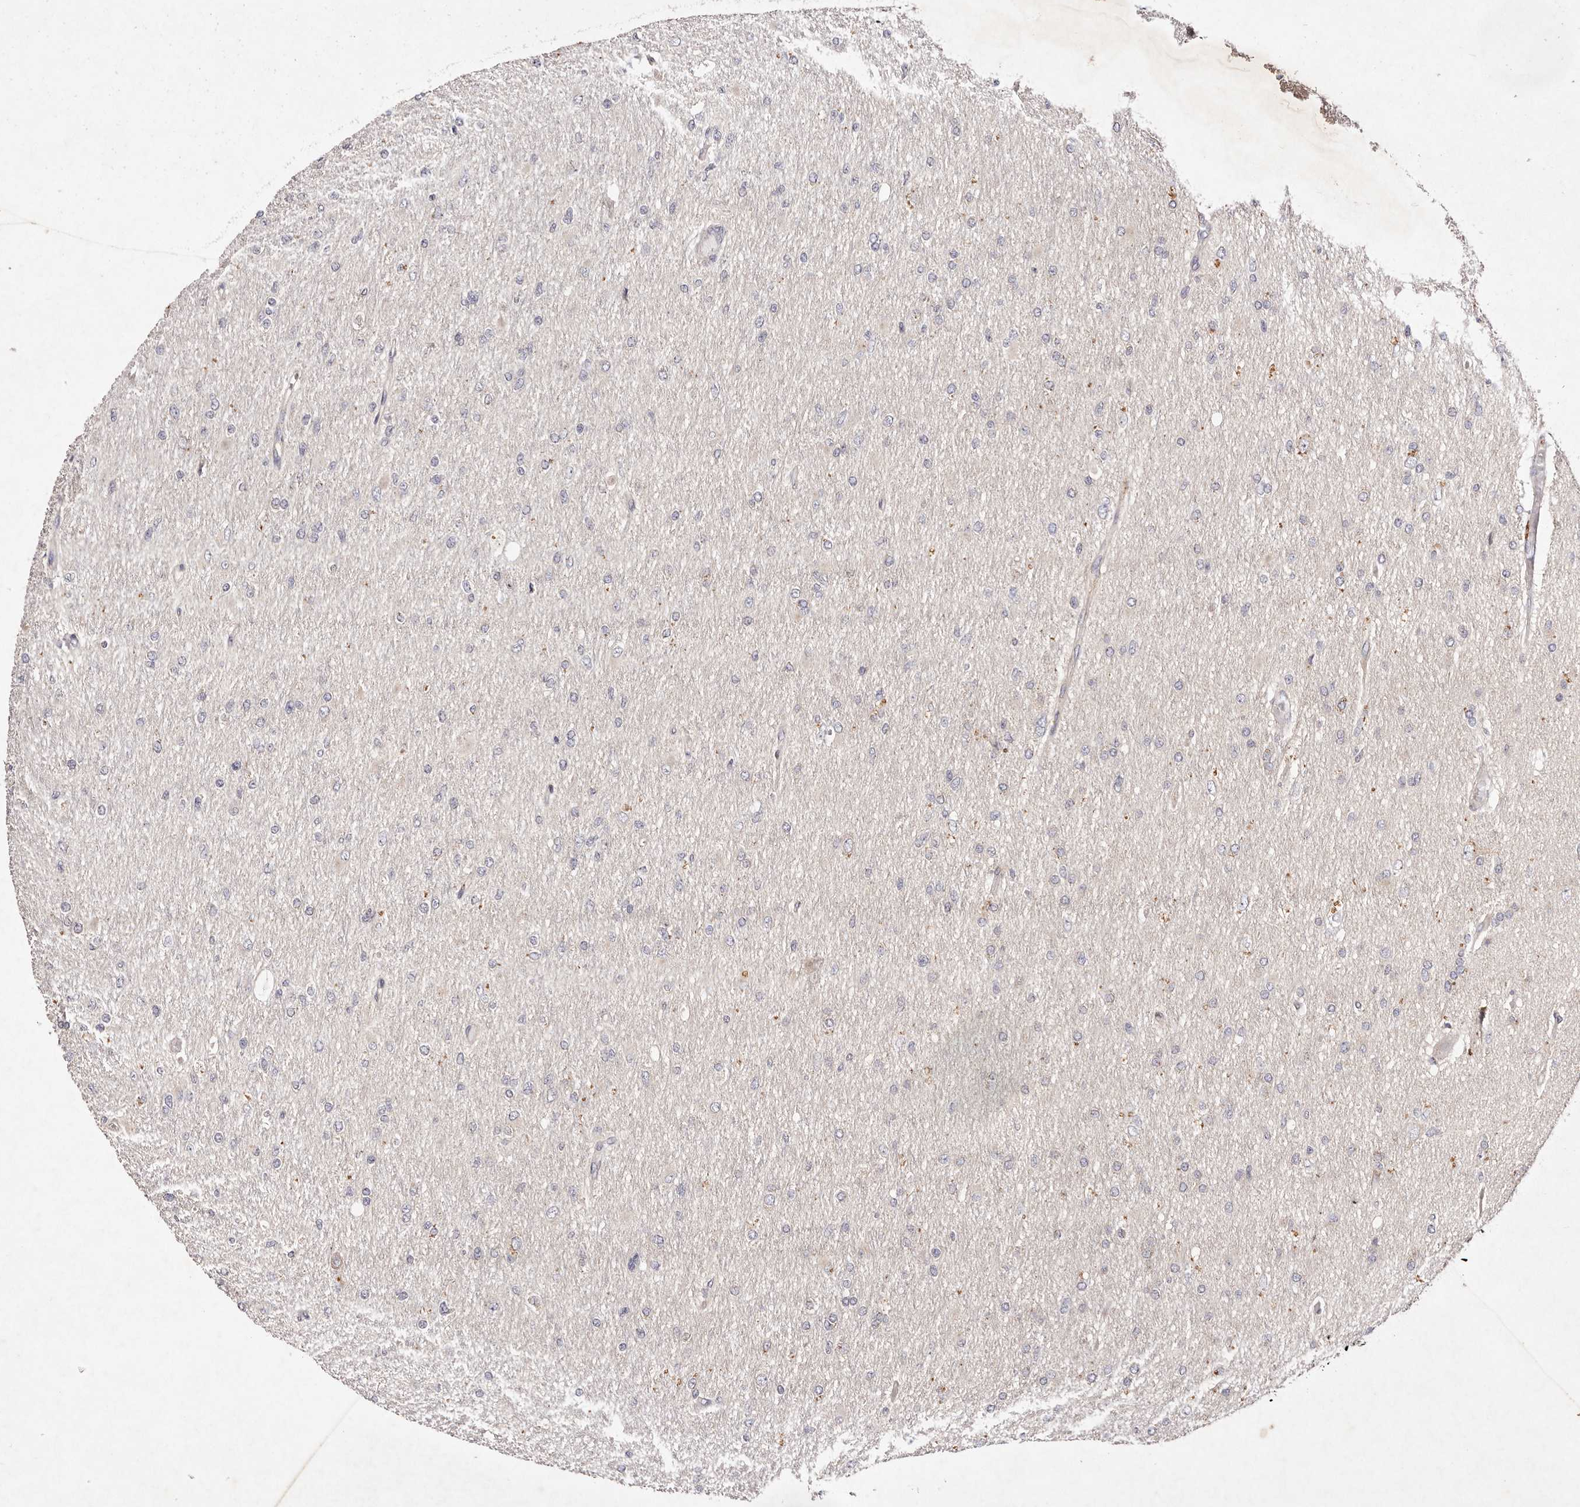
{"staining": {"intensity": "negative", "quantity": "none", "location": "none"}, "tissue": "glioma", "cell_type": "Tumor cells", "image_type": "cancer", "snomed": [{"axis": "morphology", "description": "Glioma, malignant, High grade"}, {"axis": "topography", "description": "Cerebral cortex"}], "caption": "IHC photomicrograph of neoplastic tissue: glioma stained with DAB (3,3'-diaminobenzidine) exhibits no significant protein positivity in tumor cells.", "gene": "TSC2", "patient": {"sex": "female", "age": 36}}